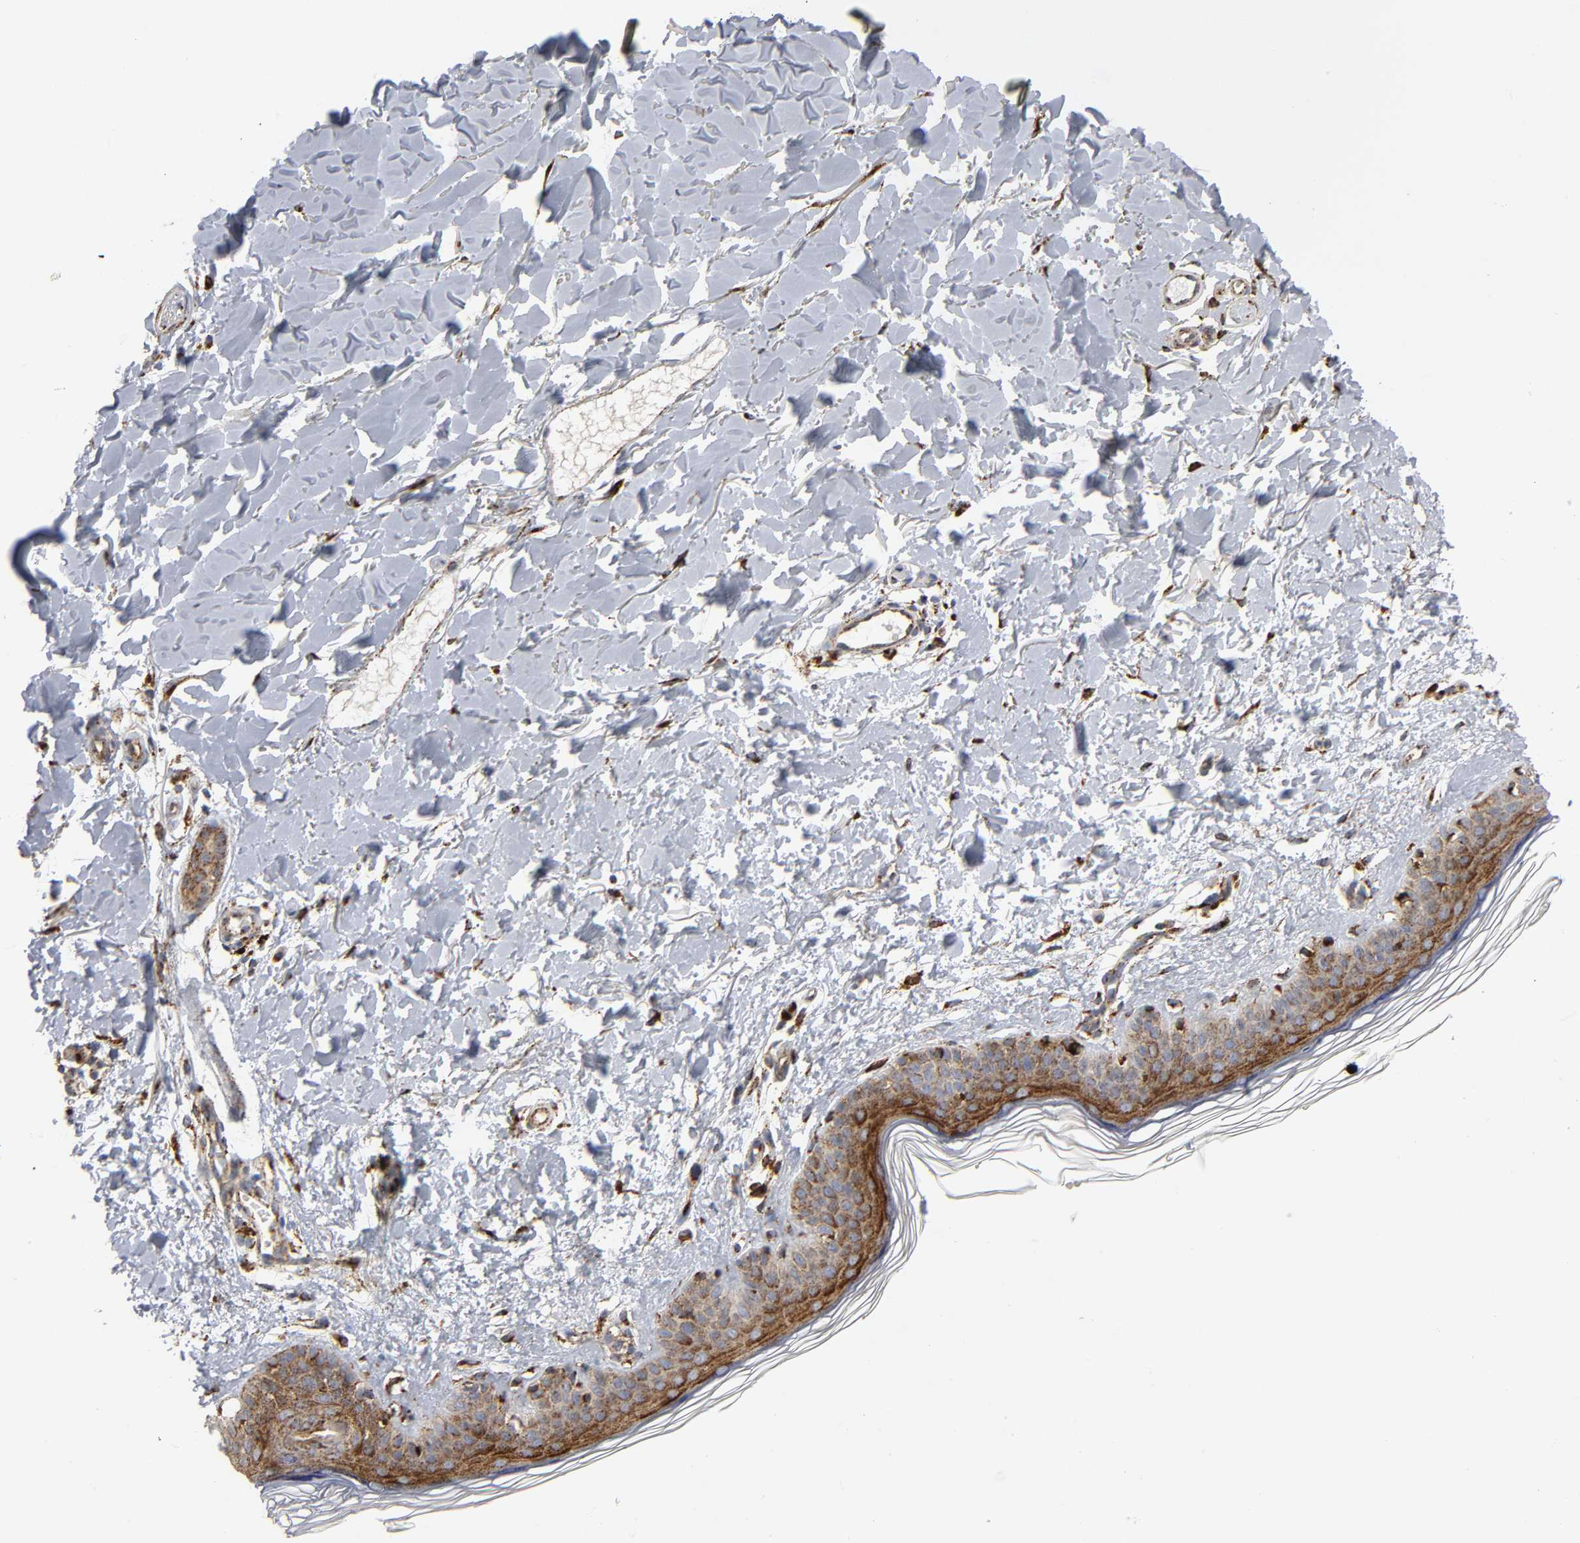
{"staining": {"intensity": "moderate", "quantity": ">75%", "location": "cytoplasmic/membranous"}, "tissue": "skin", "cell_type": "Fibroblasts", "image_type": "normal", "snomed": [{"axis": "morphology", "description": "Normal tissue, NOS"}, {"axis": "topography", "description": "Skin"}], "caption": "Protein staining shows moderate cytoplasmic/membranous staining in about >75% of fibroblasts in unremarkable skin. (Stains: DAB (3,3'-diaminobenzidine) in brown, nuclei in blue, Microscopy: brightfield microscopy at high magnification).", "gene": "PSAP", "patient": {"sex": "female", "age": 56}}